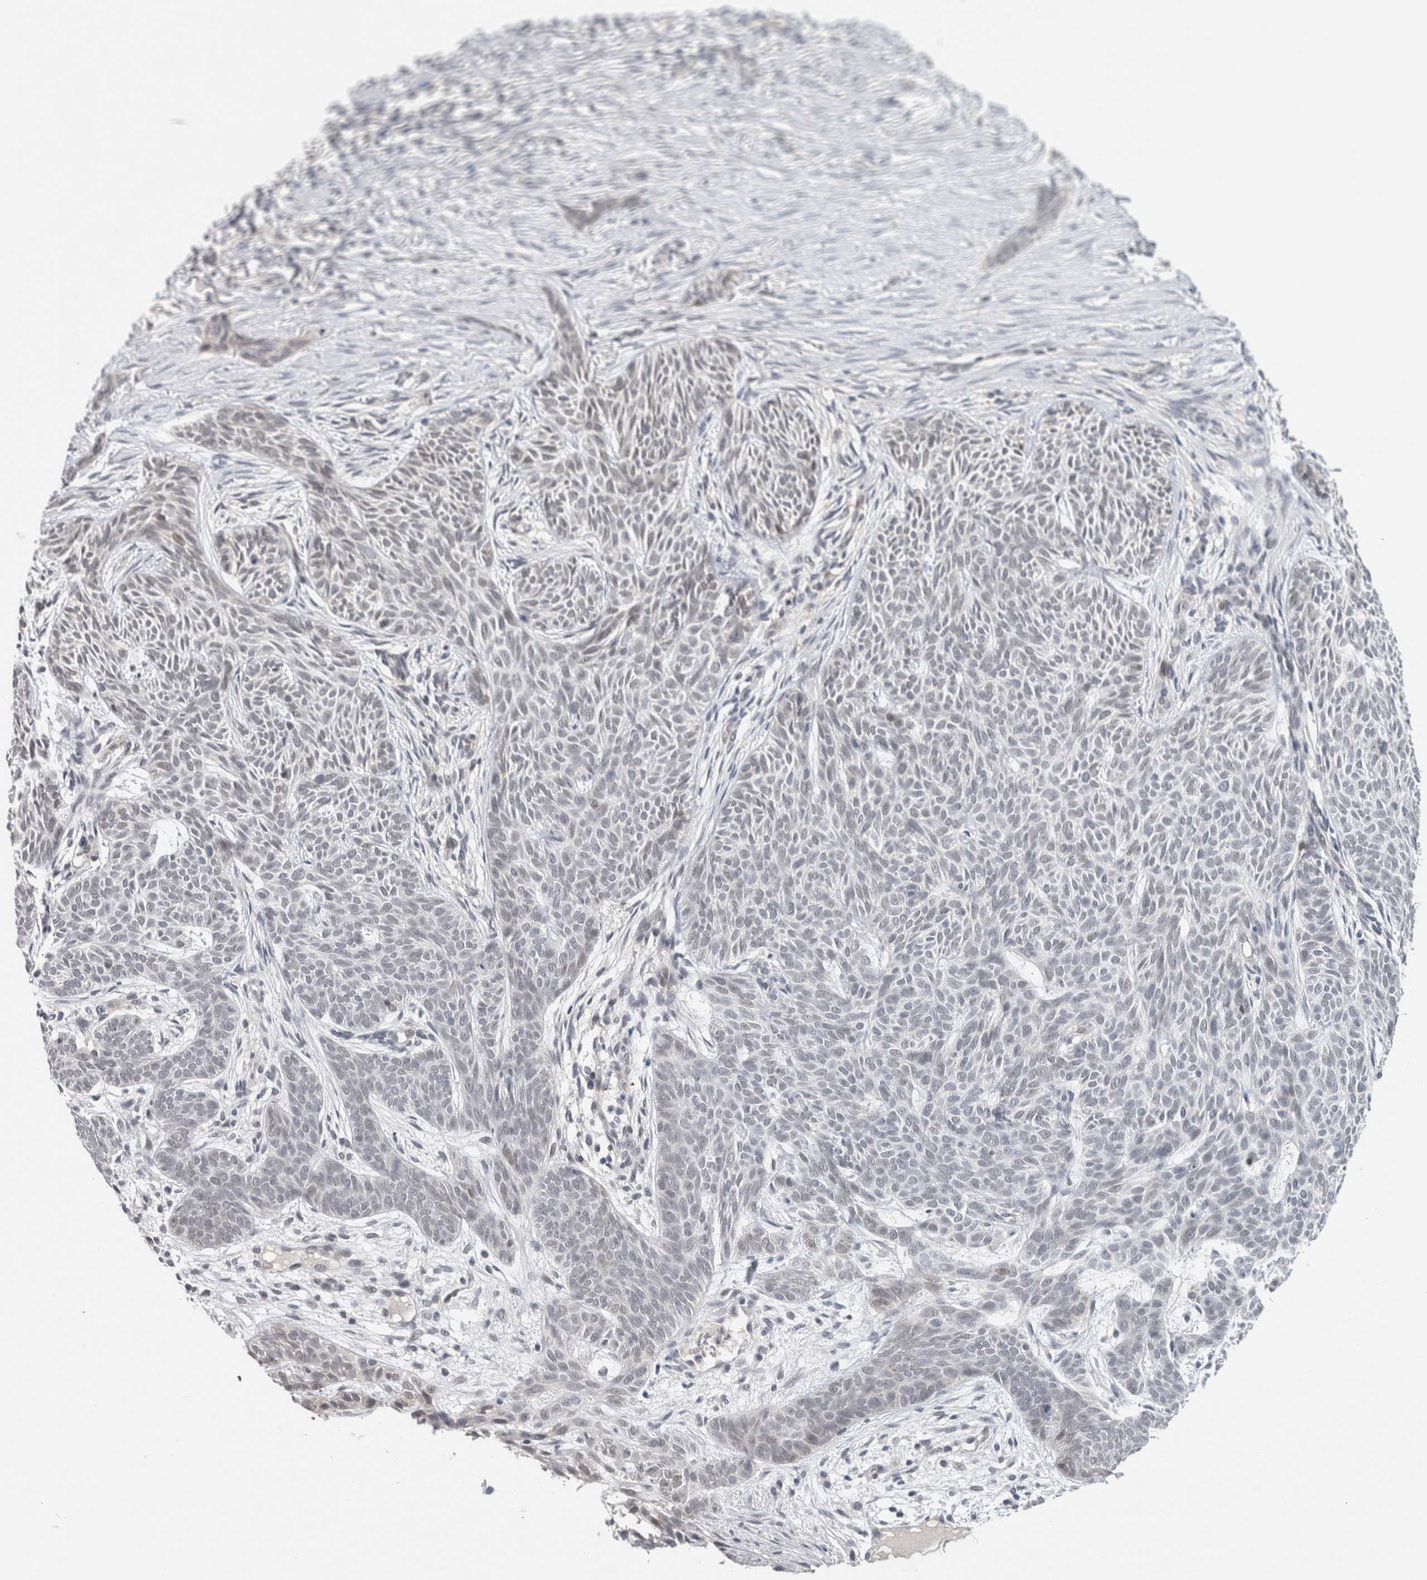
{"staining": {"intensity": "negative", "quantity": "none", "location": "none"}, "tissue": "skin cancer", "cell_type": "Tumor cells", "image_type": "cancer", "snomed": [{"axis": "morphology", "description": "Basal cell carcinoma"}, {"axis": "topography", "description": "Skin"}], "caption": "Tumor cells are negative for protein expression in human skin cancer (basal cell carcinoma).", "gene": "PRXL2A", "patient": {"sex": "female", "age": 59}}